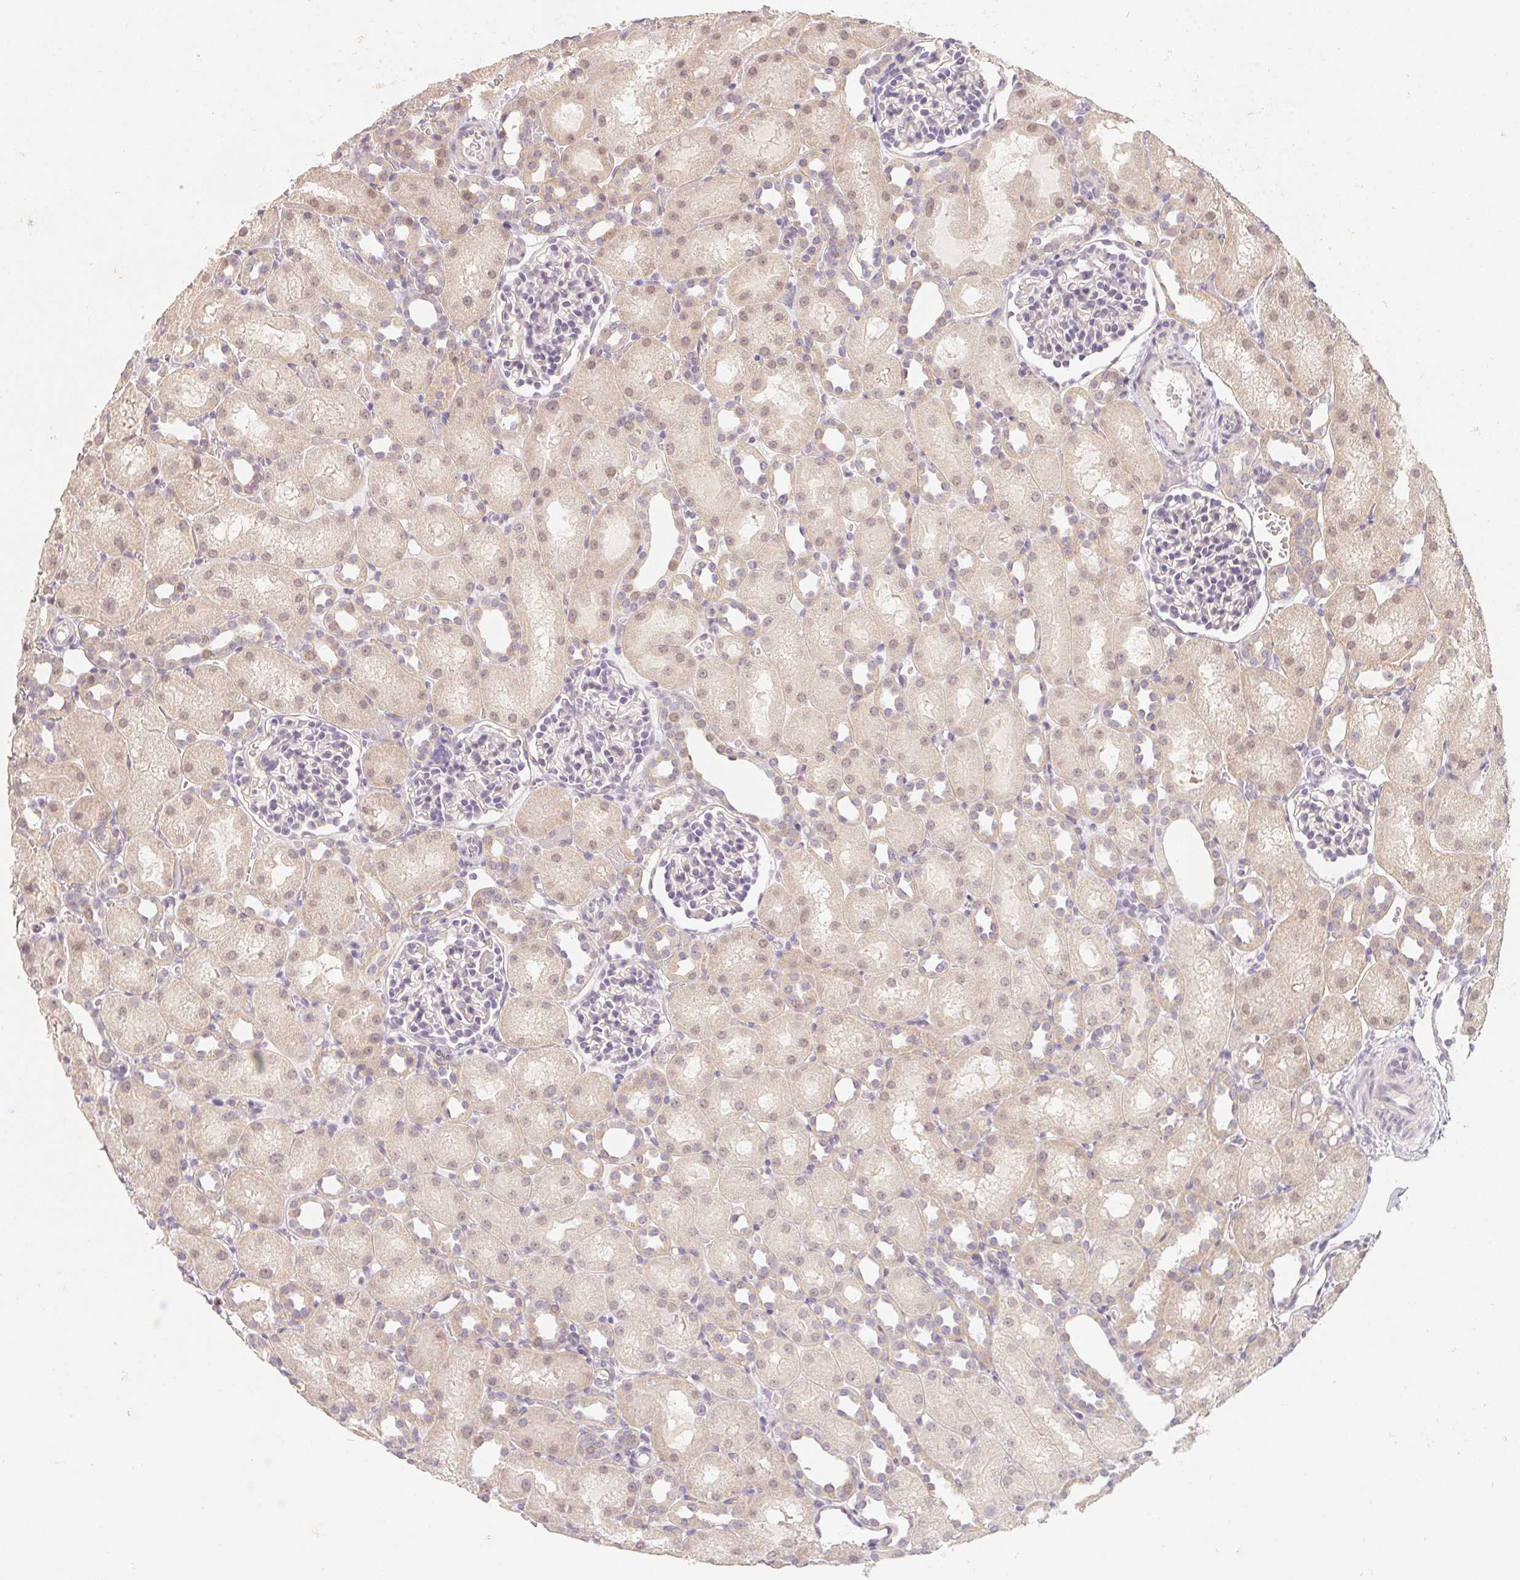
{"staining": {"intensity": "negative", "quantity": "none", "location": "none"}, "tissue": "kidney", "cell_type": "Cells in glomeruli", "image_type": "normal", "snomed": [{"axis": "morphology", "description": "Normal tissue, NOS"}, {"axis": "topography", "description": "Kidney"}], "caption": "Kidney stained for a protein using immunohistochemistry (IHC) exhibits no expression cells in glomeruli.", "gene": "SOAT1", "patient": {"sex": "male", "age": 1}}